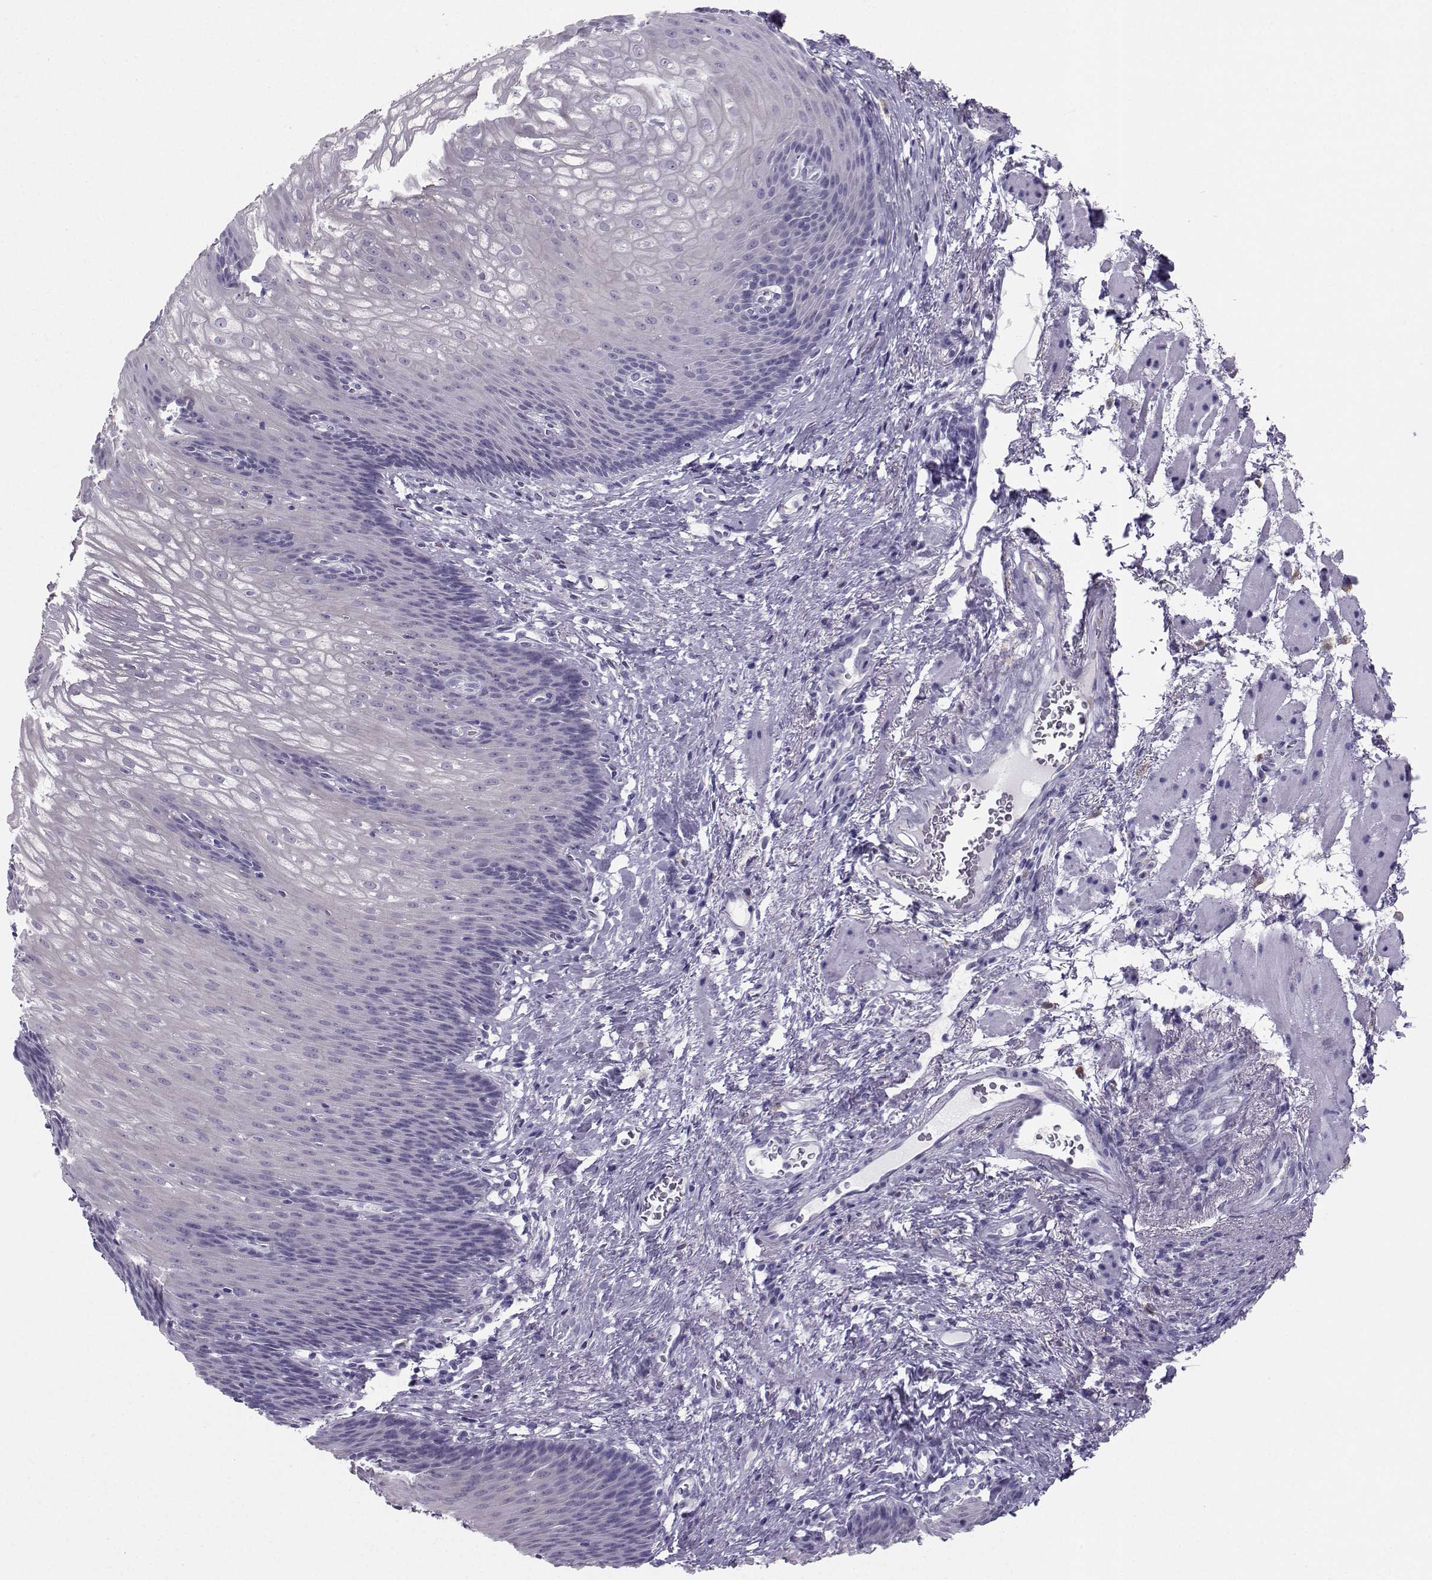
{"staining": {"intensity": "negative", "quantity": "none", "location": "none"}, "tissue": "esophagus", "cell_type": "Squamous epithelial cells", "image_type": "normal", "snomed": [{"axis": "morphology", "description": "Normal tissue, NOS"}, {"axis": "topography", "description": "Esophagus"}], "caption": "Immunohistochemistry photomicrograph of normal esophagus: esophagus stained with DAB exhibits no significant protein positivity in squamous epithelial cells. (Brightfield microscopy of DAB (3,3'-diaminobenzidine) immunohistochemistry at high magnification).", "gene": "IQCD", "patient": {"sex": "male", "age": 76}}